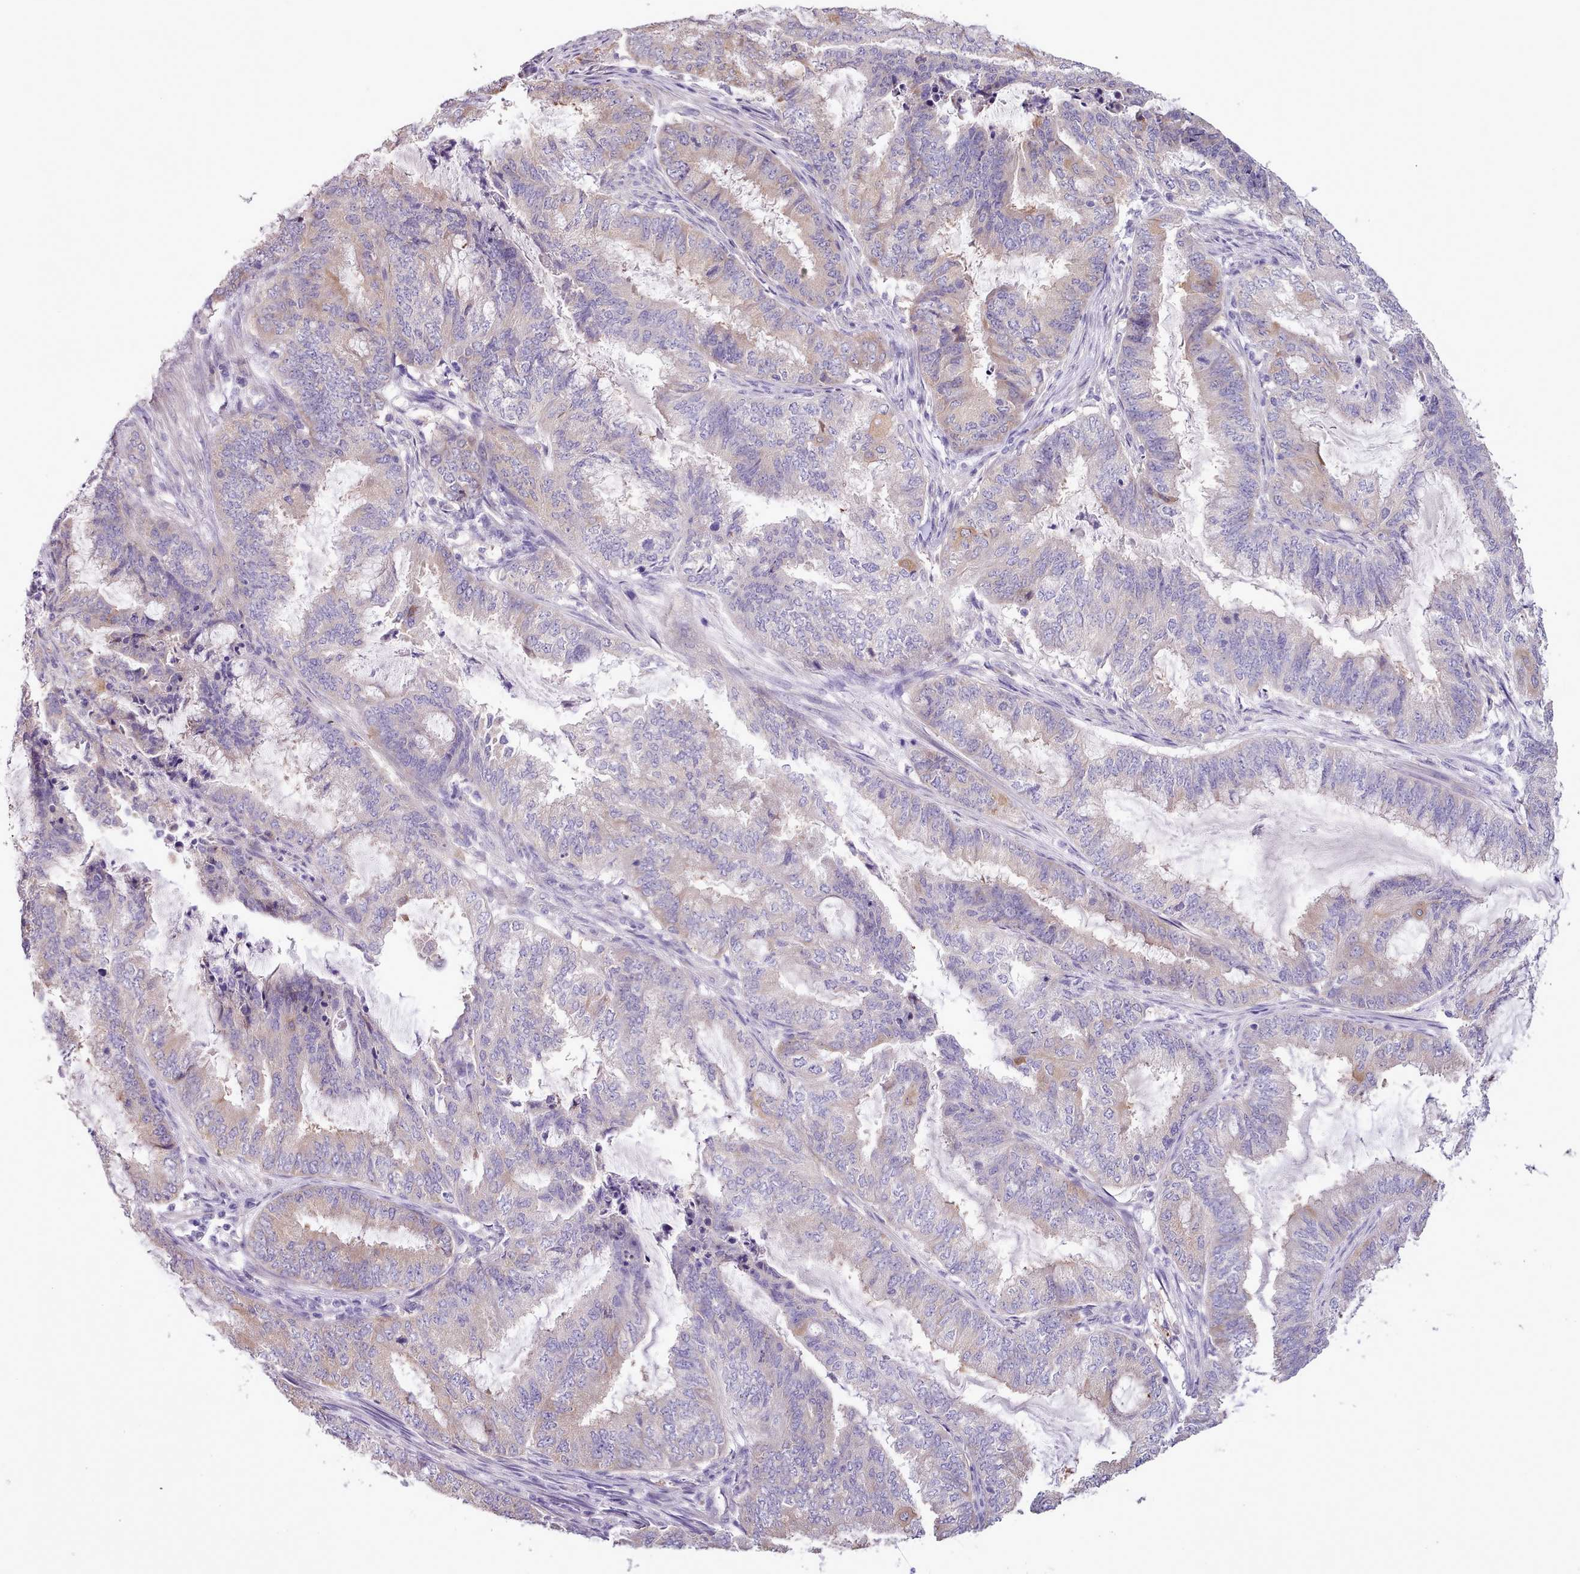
{"staining": {"intensity": "weak", "quantity": "25%-75%", "location": "cytoplasmic/membranous"}, "tissue": "endometrial cancer", "cell_type": "Tumor cells", "image_type": "cancer", "snomed": [{"axis": "morphology", "description": "Adenocarcinoma, NOS"}, {"axis": "topography", "description": "Endometrium"}], "caption": "Tumor cells reveal low levels of weak cytoplasmic/membranous staining in about 25%-75% of cells in human endometrial adenocarcinoma. The protein is shown in brown color, while the nuclei are stained blue.", "gene": "SETX", "patient": {"sex": "female", "age": 51}}